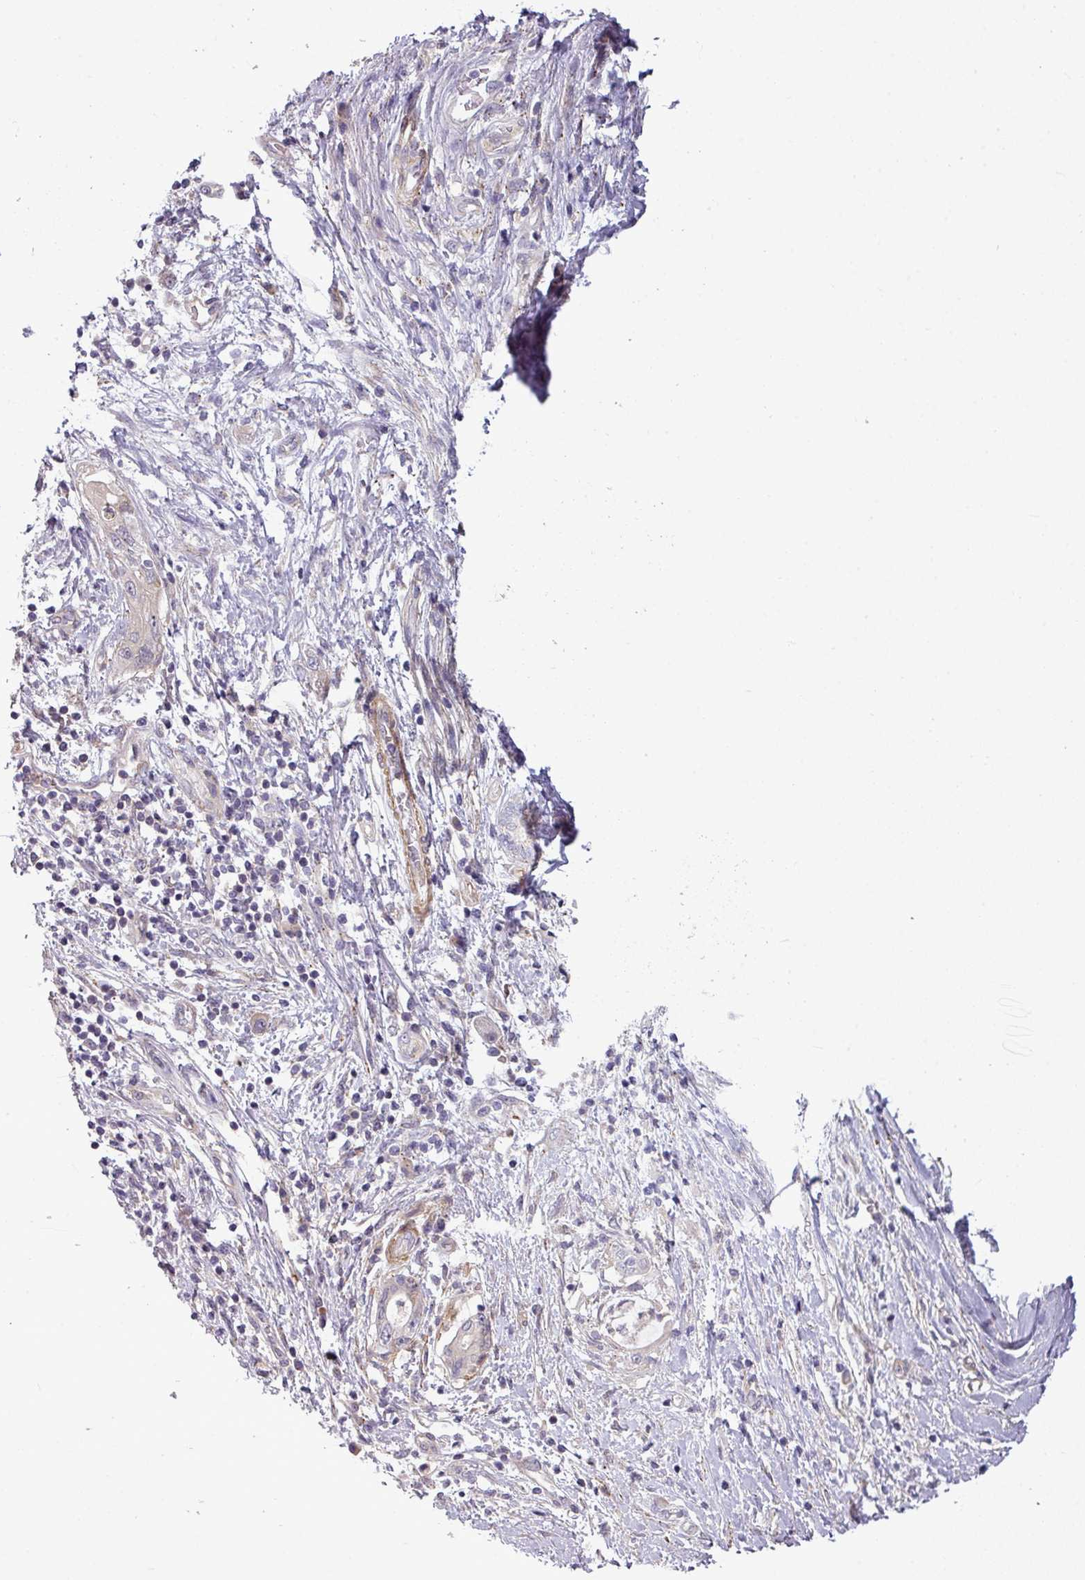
{"staining": {"intensity": "negative", "quantity": "none", "location": "none"}, "tissue": "pancreatic cancer", "cell_type": "Tumor cells", "image_type": "cancer", "snomed": [{"axis": "morphology", "description": "Adenocarcinoma, NOS"}, {"axis": "topography", "description": "Pancreas"}], "caption": "Protein analysis of pancreatic cancer shows no significant positivity in tumor cells. (IHC, brightfield microscopy, high magnification).", "gene": "ZNF35", "patient": {"sex": "female", "age": 73}}